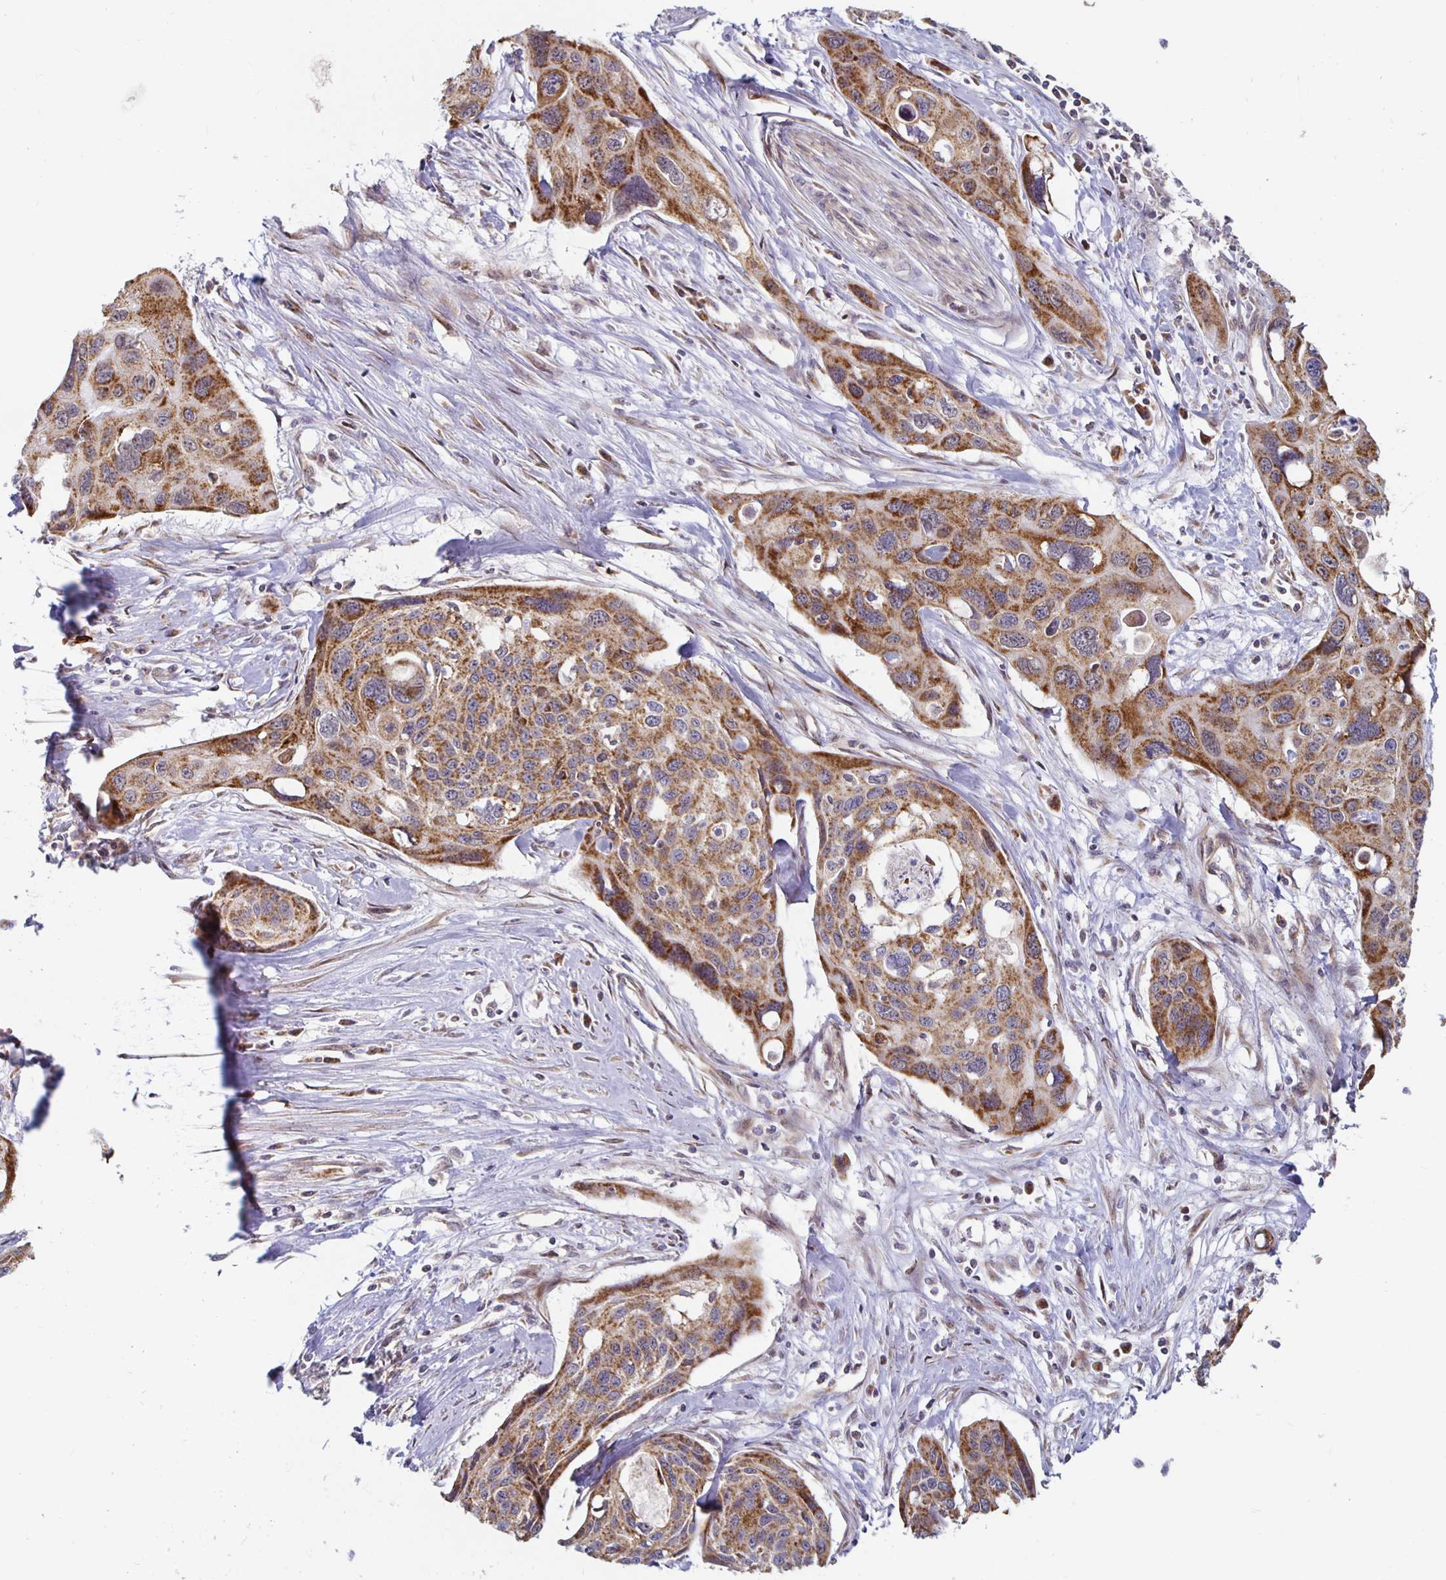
{"staining": {"intensity": "moderate", "quantity": ">75%", "location": "cytoplasmic/membranous"}, "tissue": "cervical cancer", "cell_type": "Tumor cells", "image_type": "cancer", "snomed": [{"axis": "morphology", "description": "Squamous cell carcinoma, NOS"}, {"axis": "topography", "description": "Cervix"}], "caption": "IHC image of cervical squamous cell carcinoma stained for a protein (brown), which displays medium levels of moderate cytoplasmic/membranous positivity in about >75% of tumor cells.", "gene": "MRPL28", "patient": {"sex": "female", "age": 31}}